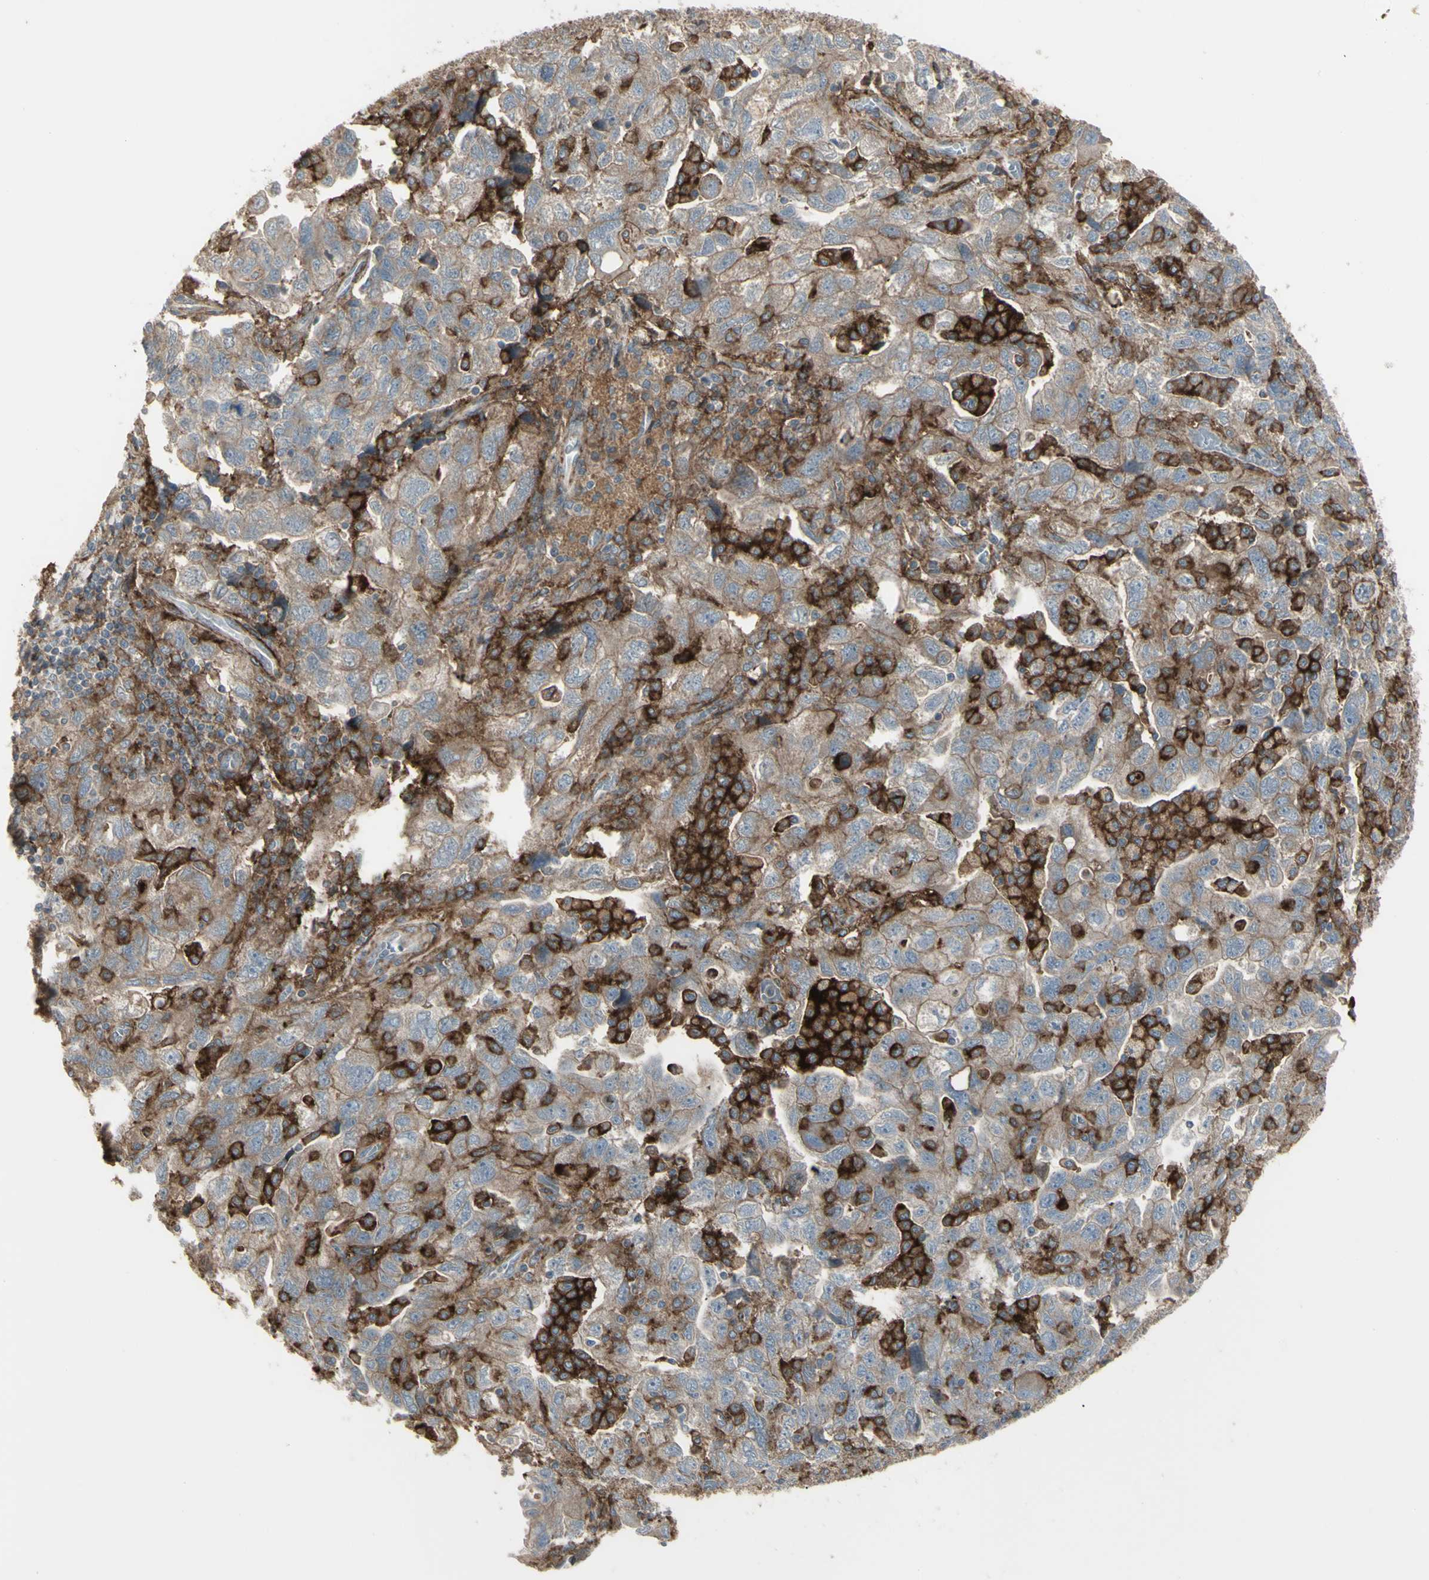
{"staining": {"intensity": "strong", "quantity": "25%-75%", "location": "cytoplasmic/membranous"}, "tissue": "ovarian cancer", "cell_type": "Tumor cells", "image_type": "cancer", "snomed": [{"axis": "morphology", "description": "Carcinoma, NOS"}, {"axis": "morphology", "description": "Cystadenocarcinoma, serous, NOS"}, {"axis": "topography", "description": "Ovary"}], "caption": "Ovarian cancer (serous cystadenocarcinoma) tissue displays strong cytoplasmic/membranous expression in about 25%-75% of tumor cells, visualized by immunohistochemistry.", "gene": "CD276", "patient": {"sex": "female", "age": 69}}